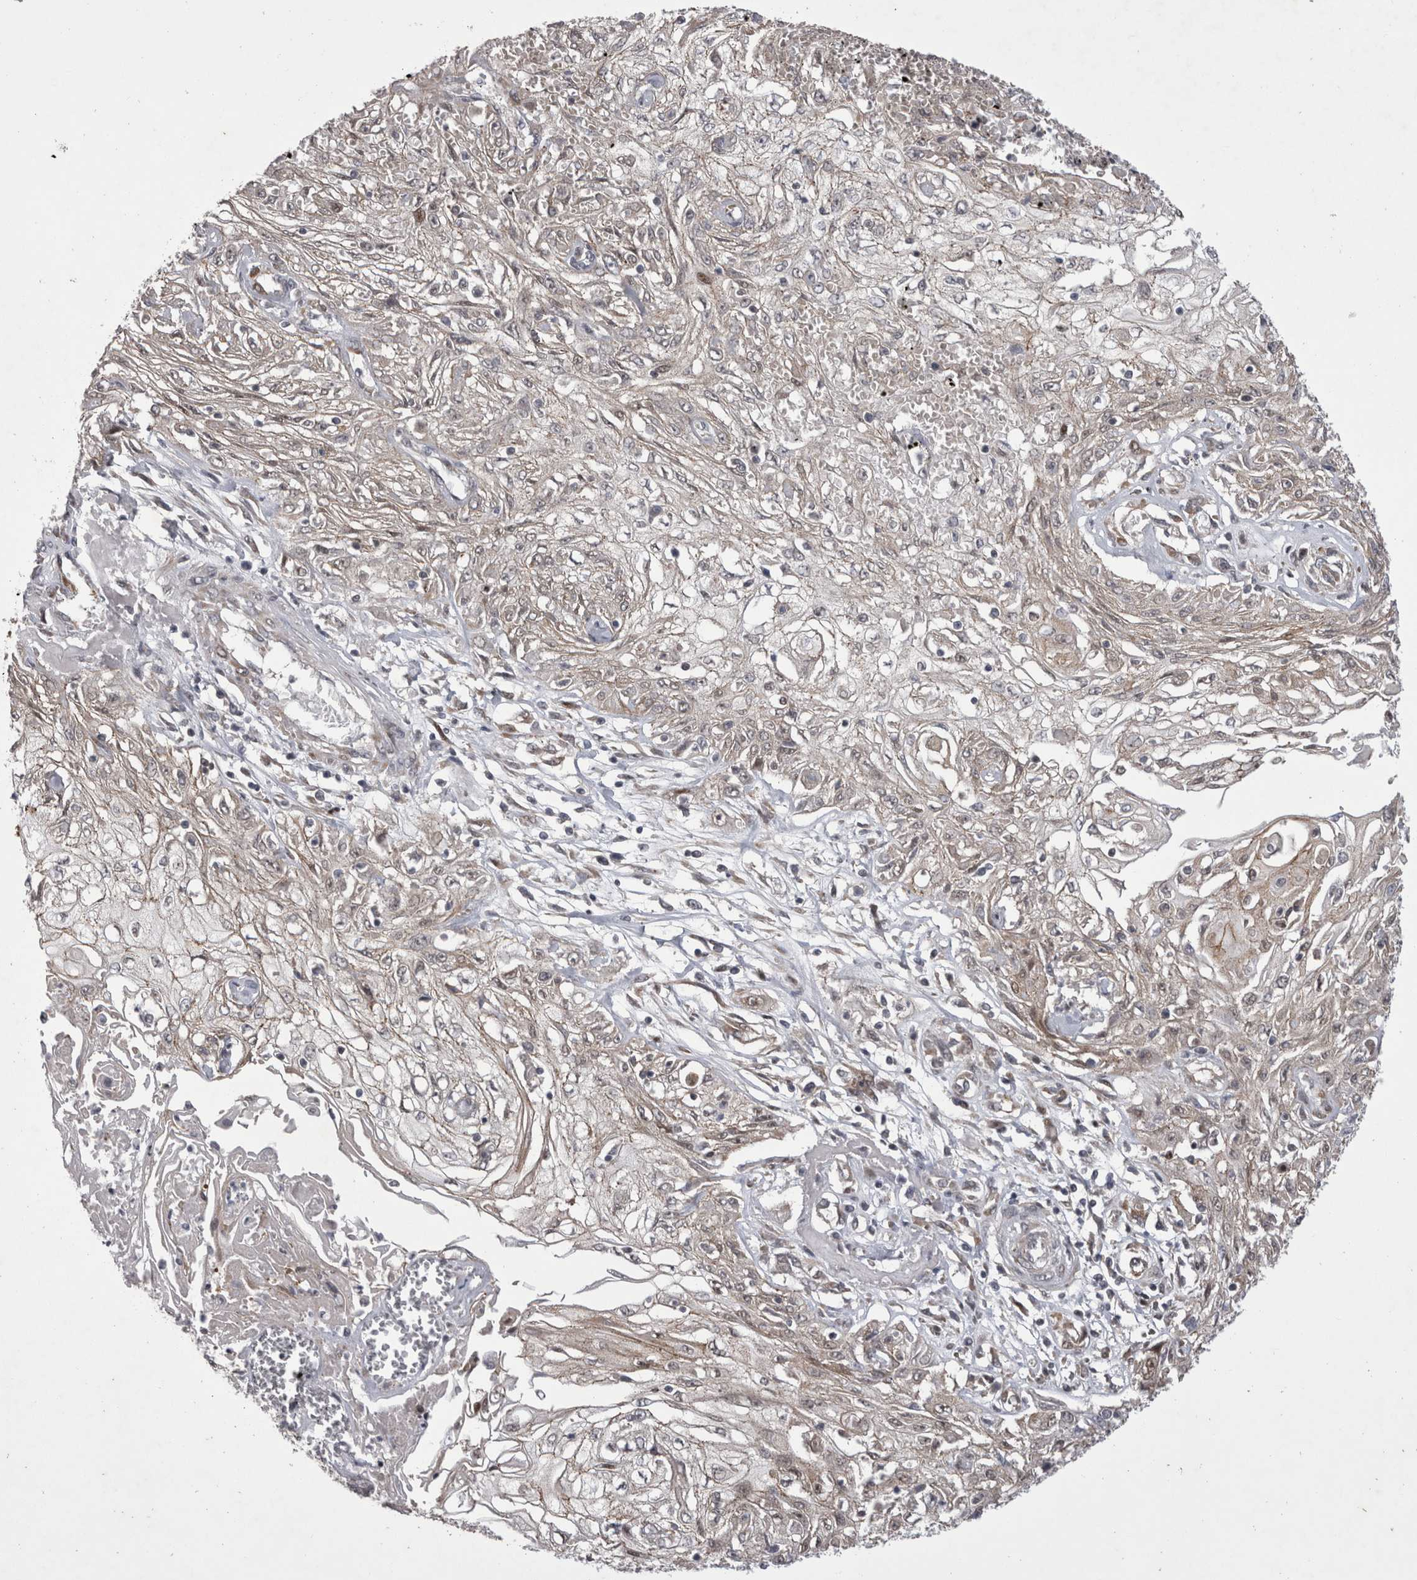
{"staining": {"intensity": "weak", "quantity": ">75%", "location": "cytoplasmic/membranous"}, "tissue": "skin cancer", "cell_type": "Tumor cells", "image_type": "cancer", "snomed": [{"axis": "morphology", "description": "Squamous cell carcinoma, NOS"}, {"axis": "morphology", "description": "Squamous cell carcinoma, metastatic, NOS"}, {"axis": "topography", "description": "Skin"}, {"axis": "topography", "description": "Lymph node"}], "caption": "Skin metastatic squamous cell carcinoma stained with IHC reveals weak cytoplasmic/membranous expression in approximately >75% of tumor cells.", "gene": "NENF", "patient": {"sex": "male", "age": 75}}